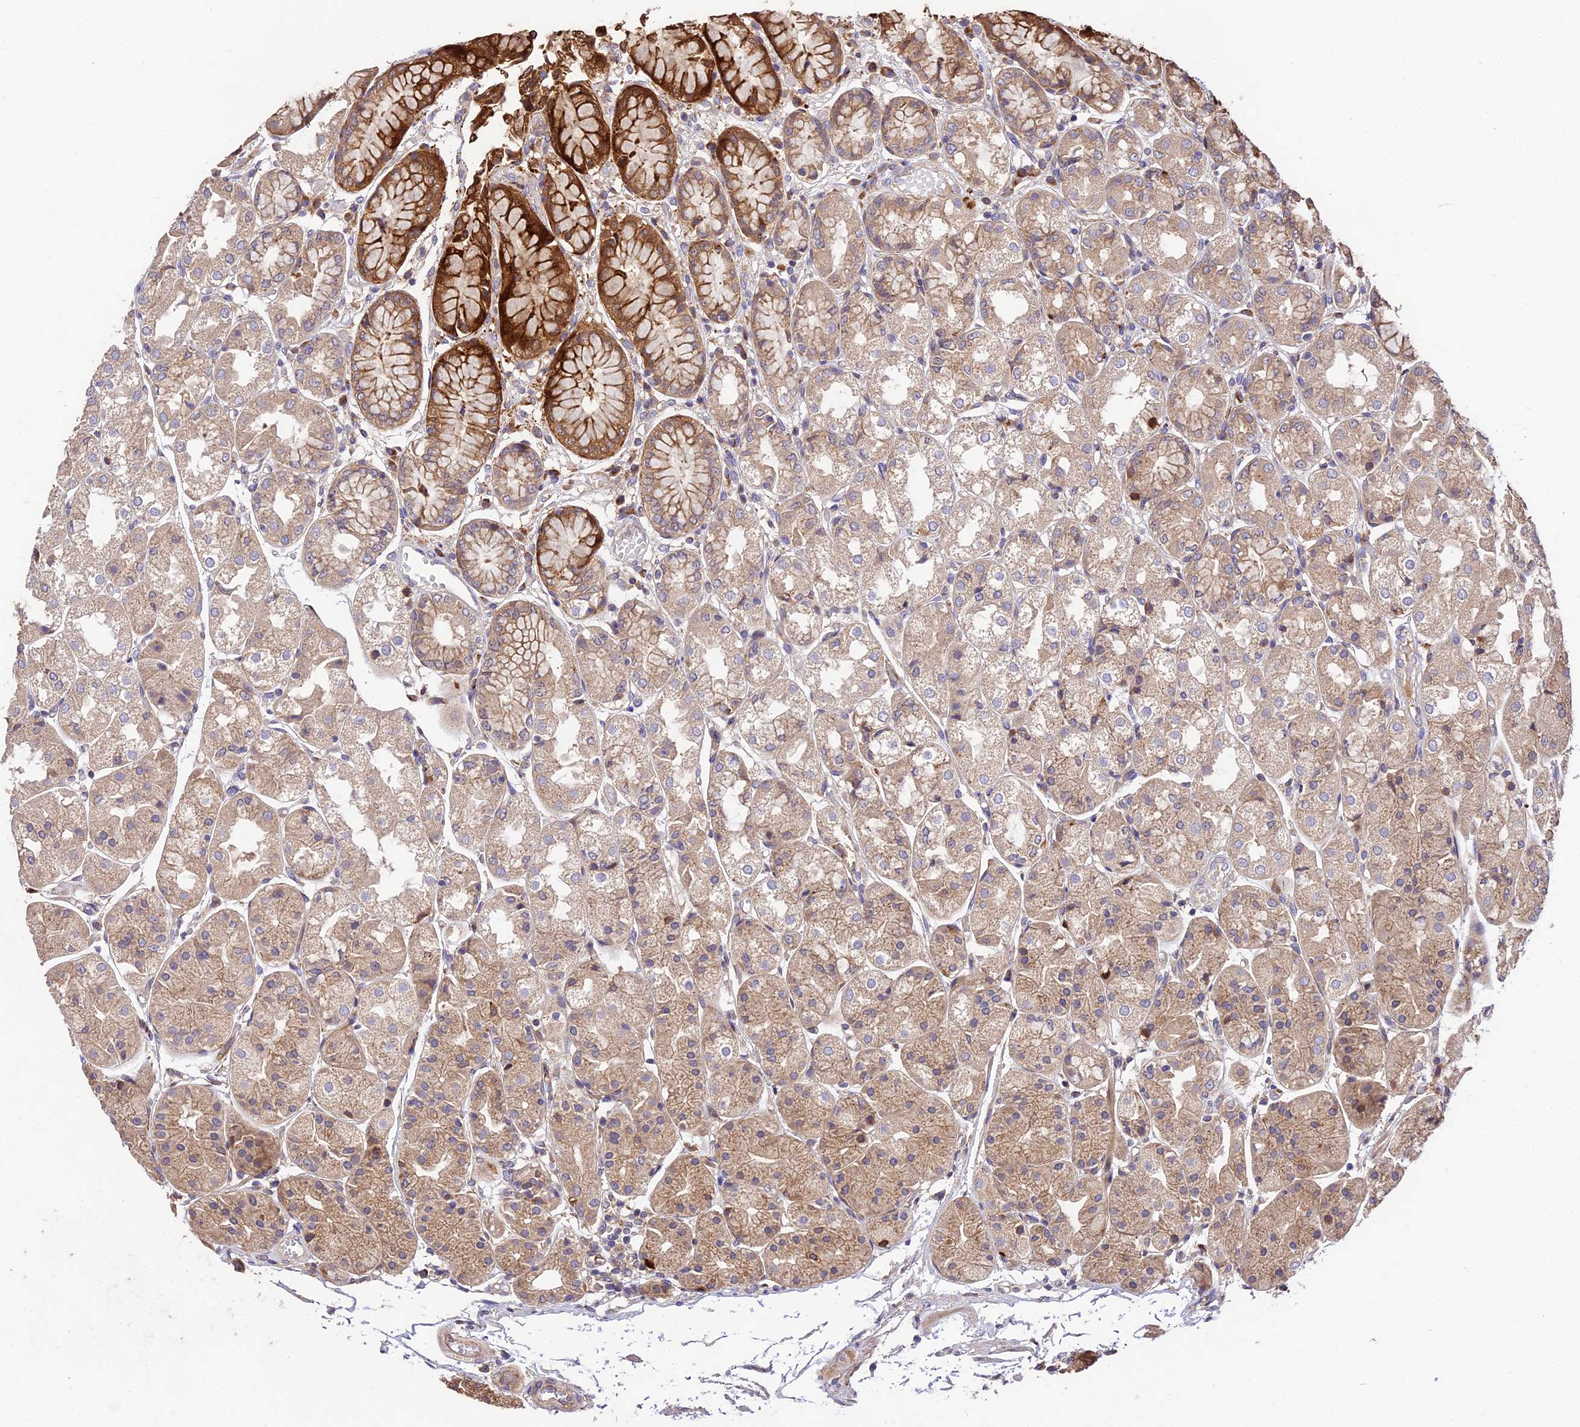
{"staining": {"intensity": "strong", "quantity": "<25%", "location": "cytoplasmic/membranous"}, "tissue": "stomach", "cell_type": "Glandular cells", "image_type": "normal", "snomed": [{"axis": "morphology", "description": "Normal tissue, NOS"}, {"axis": "topography", "description": "Stomach, upper"}], "caption": "Immunohistochemistry (IHC) micrograph of benign stomach stained for a protein (brown), which reveals medium levels of strong cytoplasmic/membranous positivity in approximately <25% of glandular cells.", "gene": "ROCK1", "patient": {"sex": "male", "age": 72}}